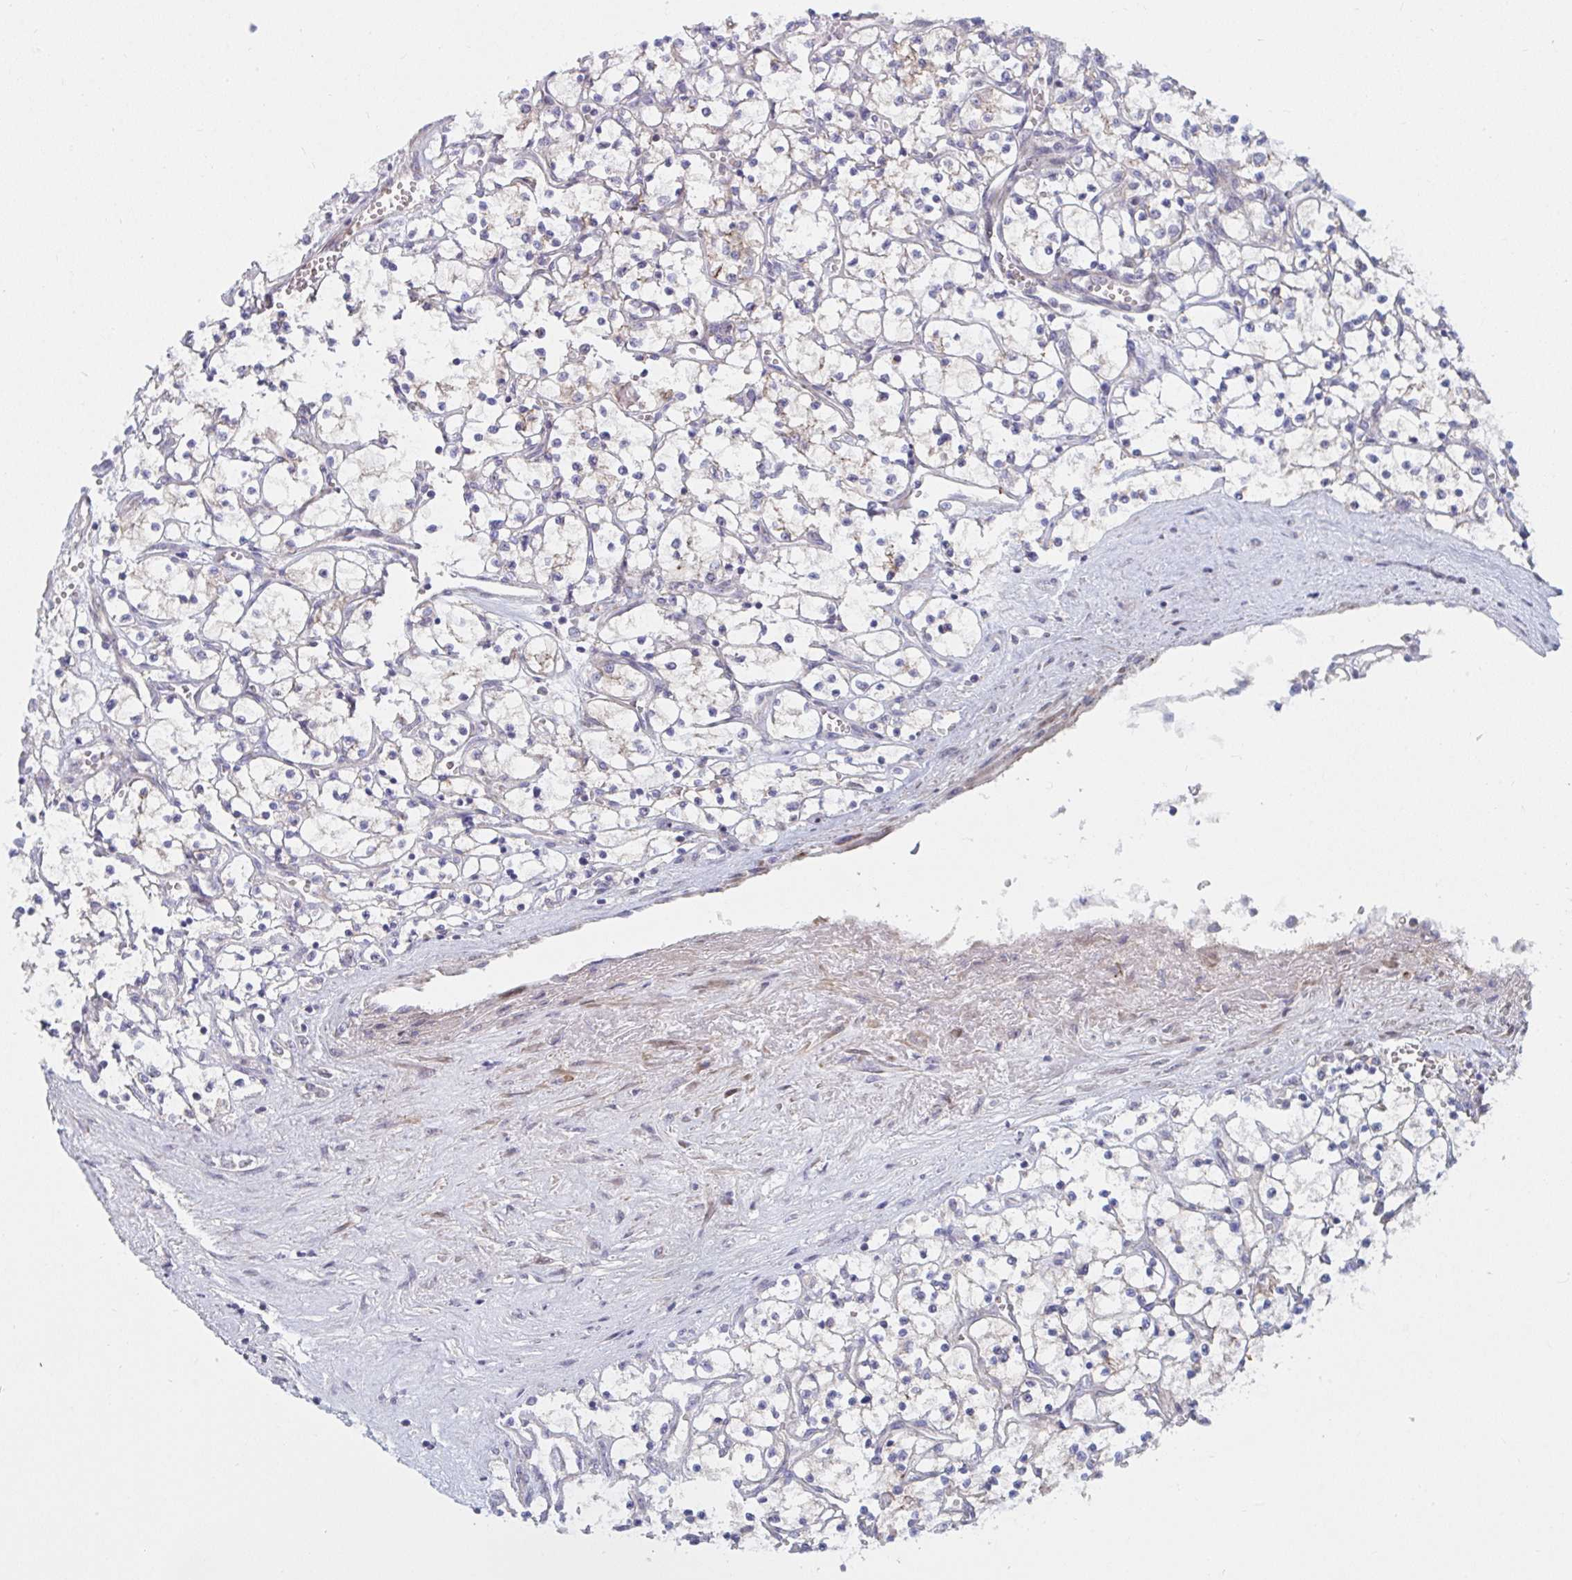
{"staining": {"intensity": "negative", "quantity": "none", "location": "none"}, "tissue": "renal cancer", "cell_type": "Tumor cells", "image_type": "cancer", "snomed": [{"axis": "morphology", "description": "Adenocarcinoma, NOS"}, {"axis": "topography", "description": "Kidney"}], "caption": "Tumor cells show no significant positivity in adenocarcinoma (renal).", "gene": "TNFSF4", "patient": {"sex": "female", "age": 69}}